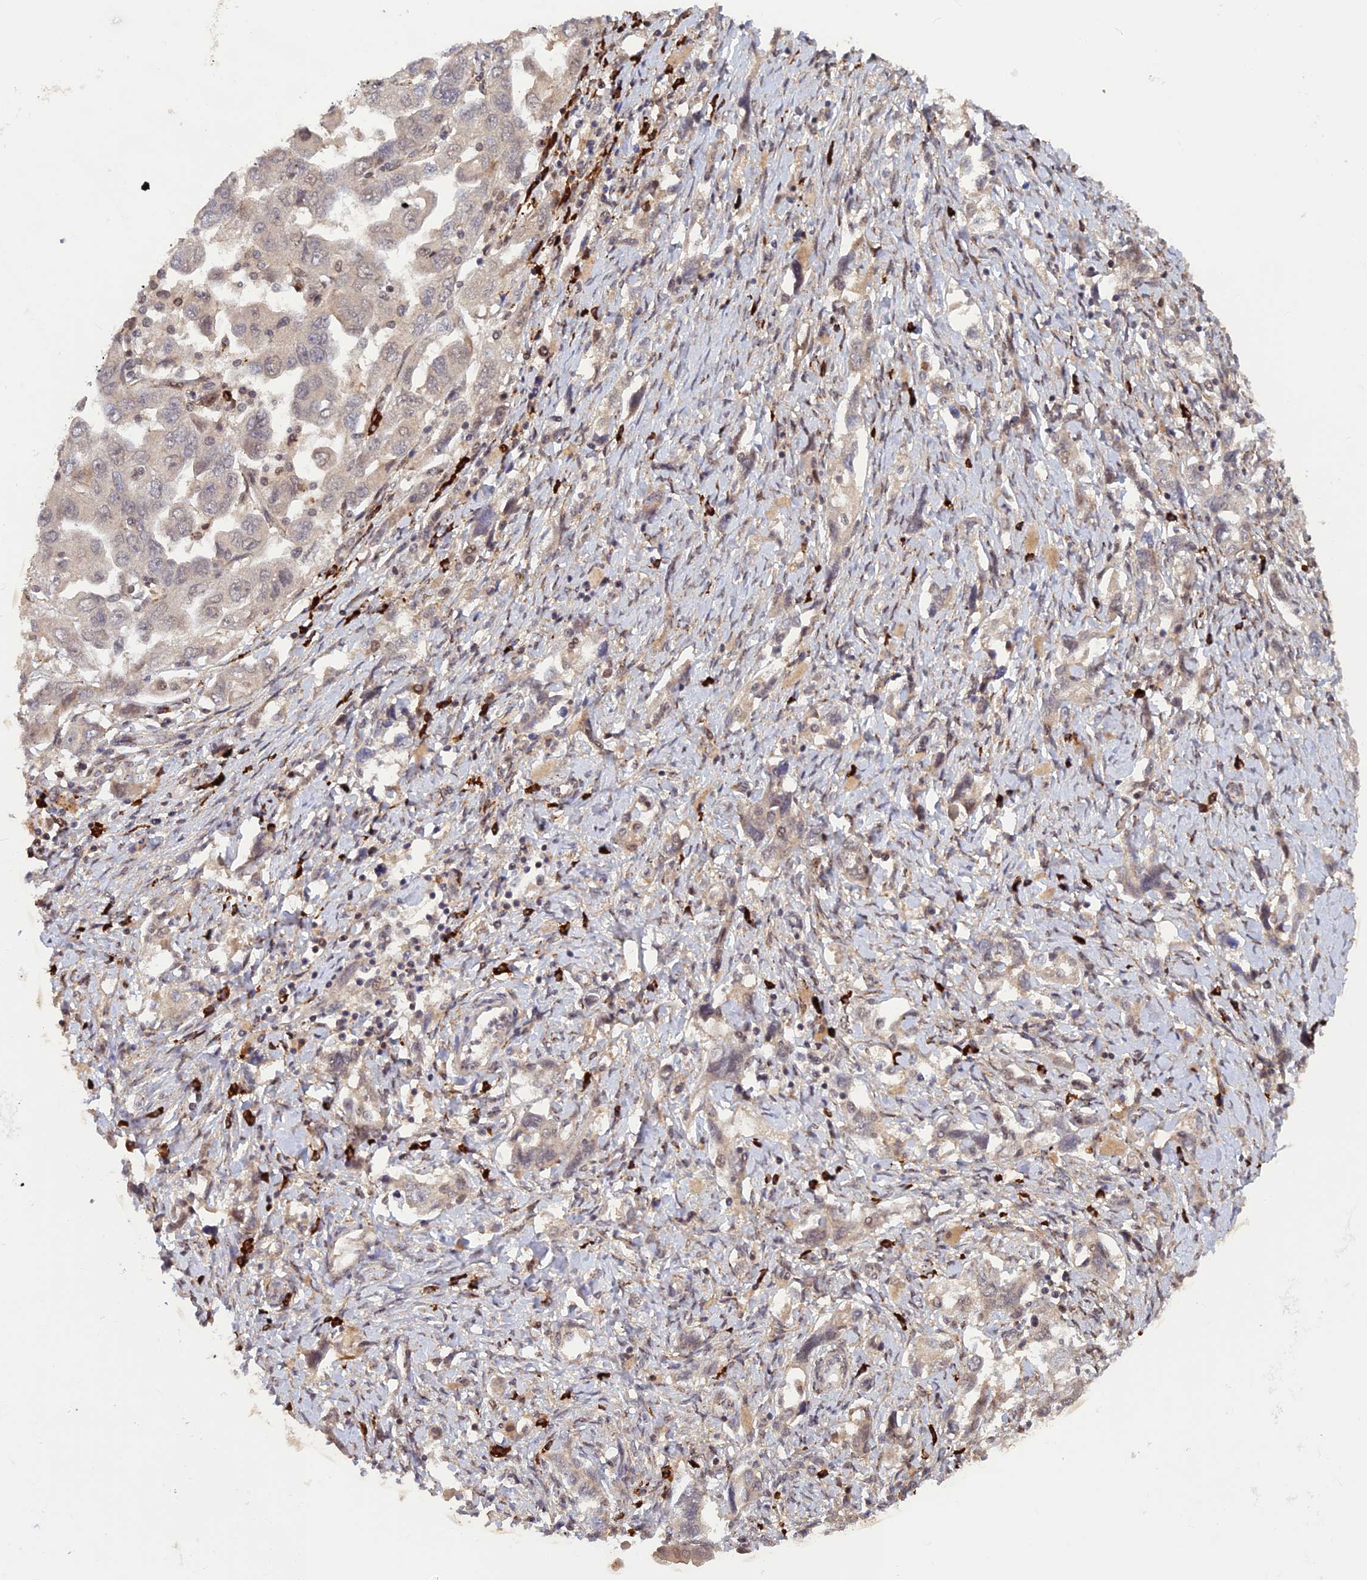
{"staining": {"intensity": "negative", "quantity": "none", "location": "none"}, "tissue": "ovarian cancer", "cell_type": "Tumor cells", "image_type": "cancer", "snomed": [{"axis": "morphology", "description": "Carcinoma, NOS"}, {"axis": "morphology", "description": "Cystadenocarcinoma, serous, NOS"}, {"axis": "topography", "description": "Ovary"}], "caption": "Human ovarian serous cystadenocarcinoma stained for a protein using IHC shows no expression in tumor cells.", "gene": "ZNF565", "patient": {"sex": "female", "age": 69}}